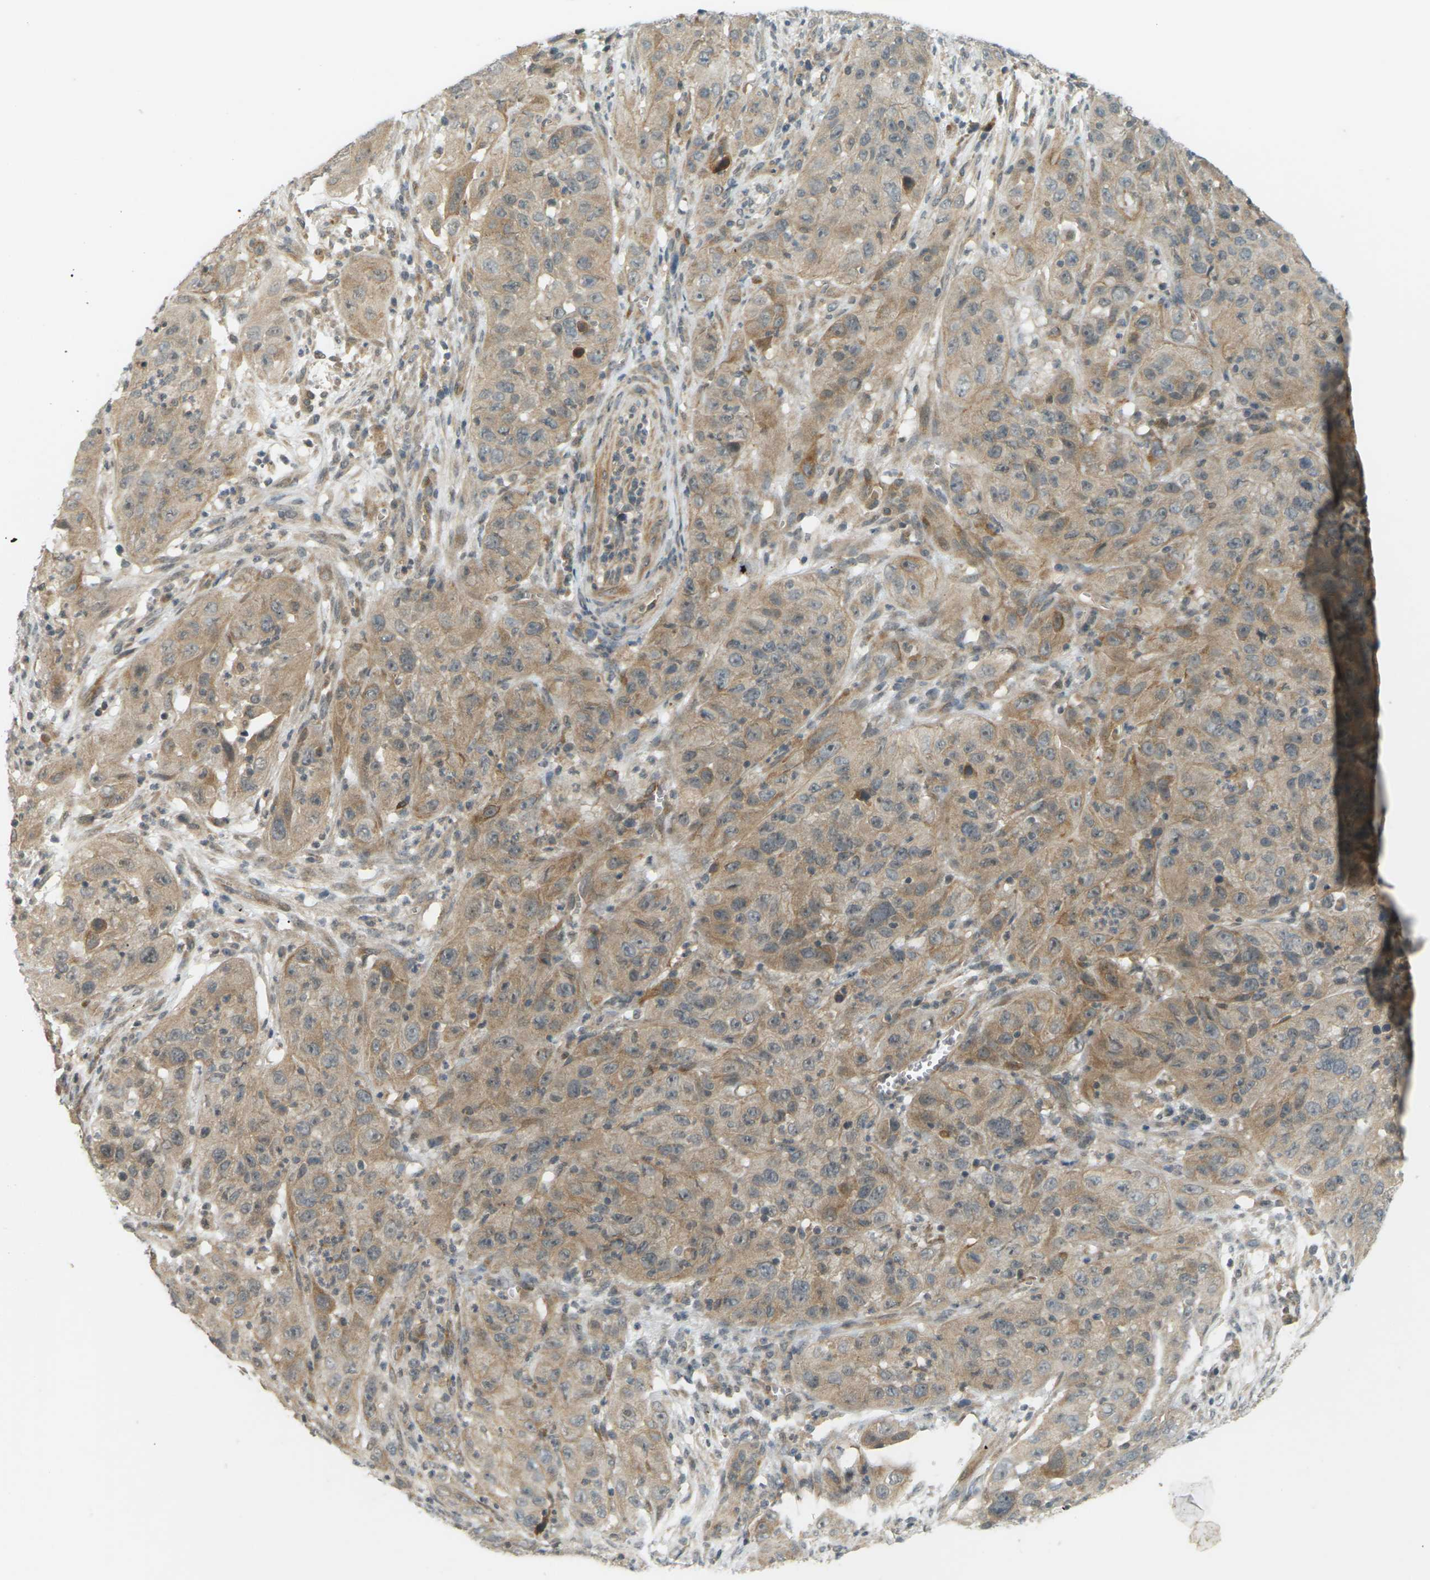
{"staining": {"intensity": "weak", "quantity": ">75%", "location": "cytoplasmic/membranous"}, "tissue": "cervical cancer", "cell_type": "Tumor cells", "image_type": "cancer", "snomed": [{"axis": "morphology", "description": "Squamous cell carcinoma, NOS"}, {"axis": "topography", "description": "Cervix"}], "caption": "A brown stain labels weak cytoplasmic/membranous staining of a protein in squamous cell carcinoma (cervical) tumor cells. Using DAB (brown) and hematoxylin (blue) stains, captured at high magnification using brightfield microscopy.", "gene": "SOCS6", "patient": {"sex": "female", "age": 32}}